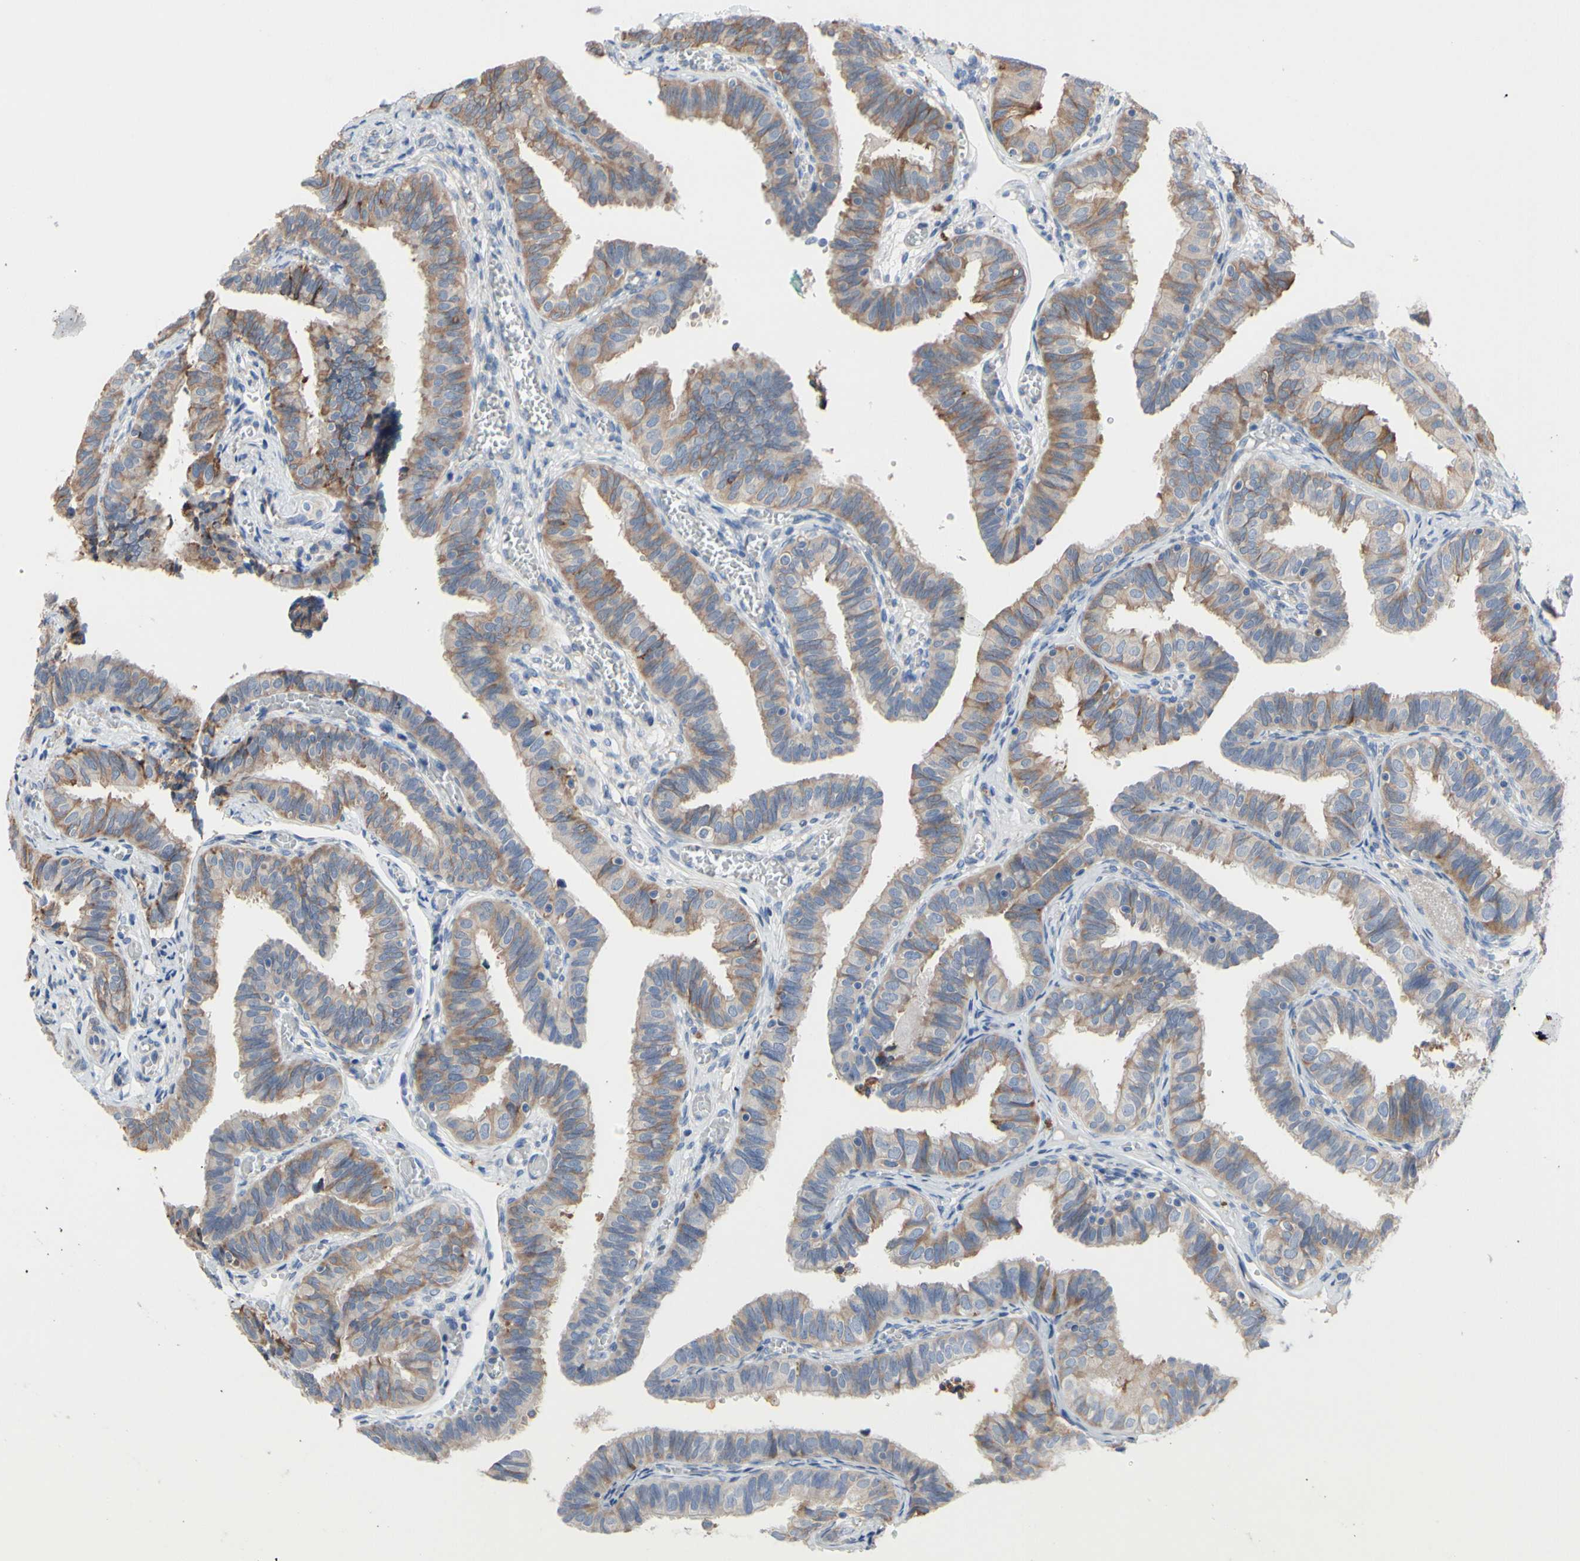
{"staining": {"intensity": "moderate", "quantity": ">75%", "location": "cytoplasmic/membranous"}, "tissue": "fallopian tube", "cell_type": "Glandular cells", "image_type": "normal", "snomed": [{"axis": "morphology", "description": "Normal tissue, NOS"}, {"axis": "topography", "description": "Fallopian tube"}], "caption": "Immunohistochemical staining of normal fallopian tube shows moderate cytoplasmic/membranous protein staining in about >75% of glandular cells. (DAB IHC with brightfield microscopy, high magnification).", "gene": "TTC14", "patient": {"sex": "female", "age": 46}}